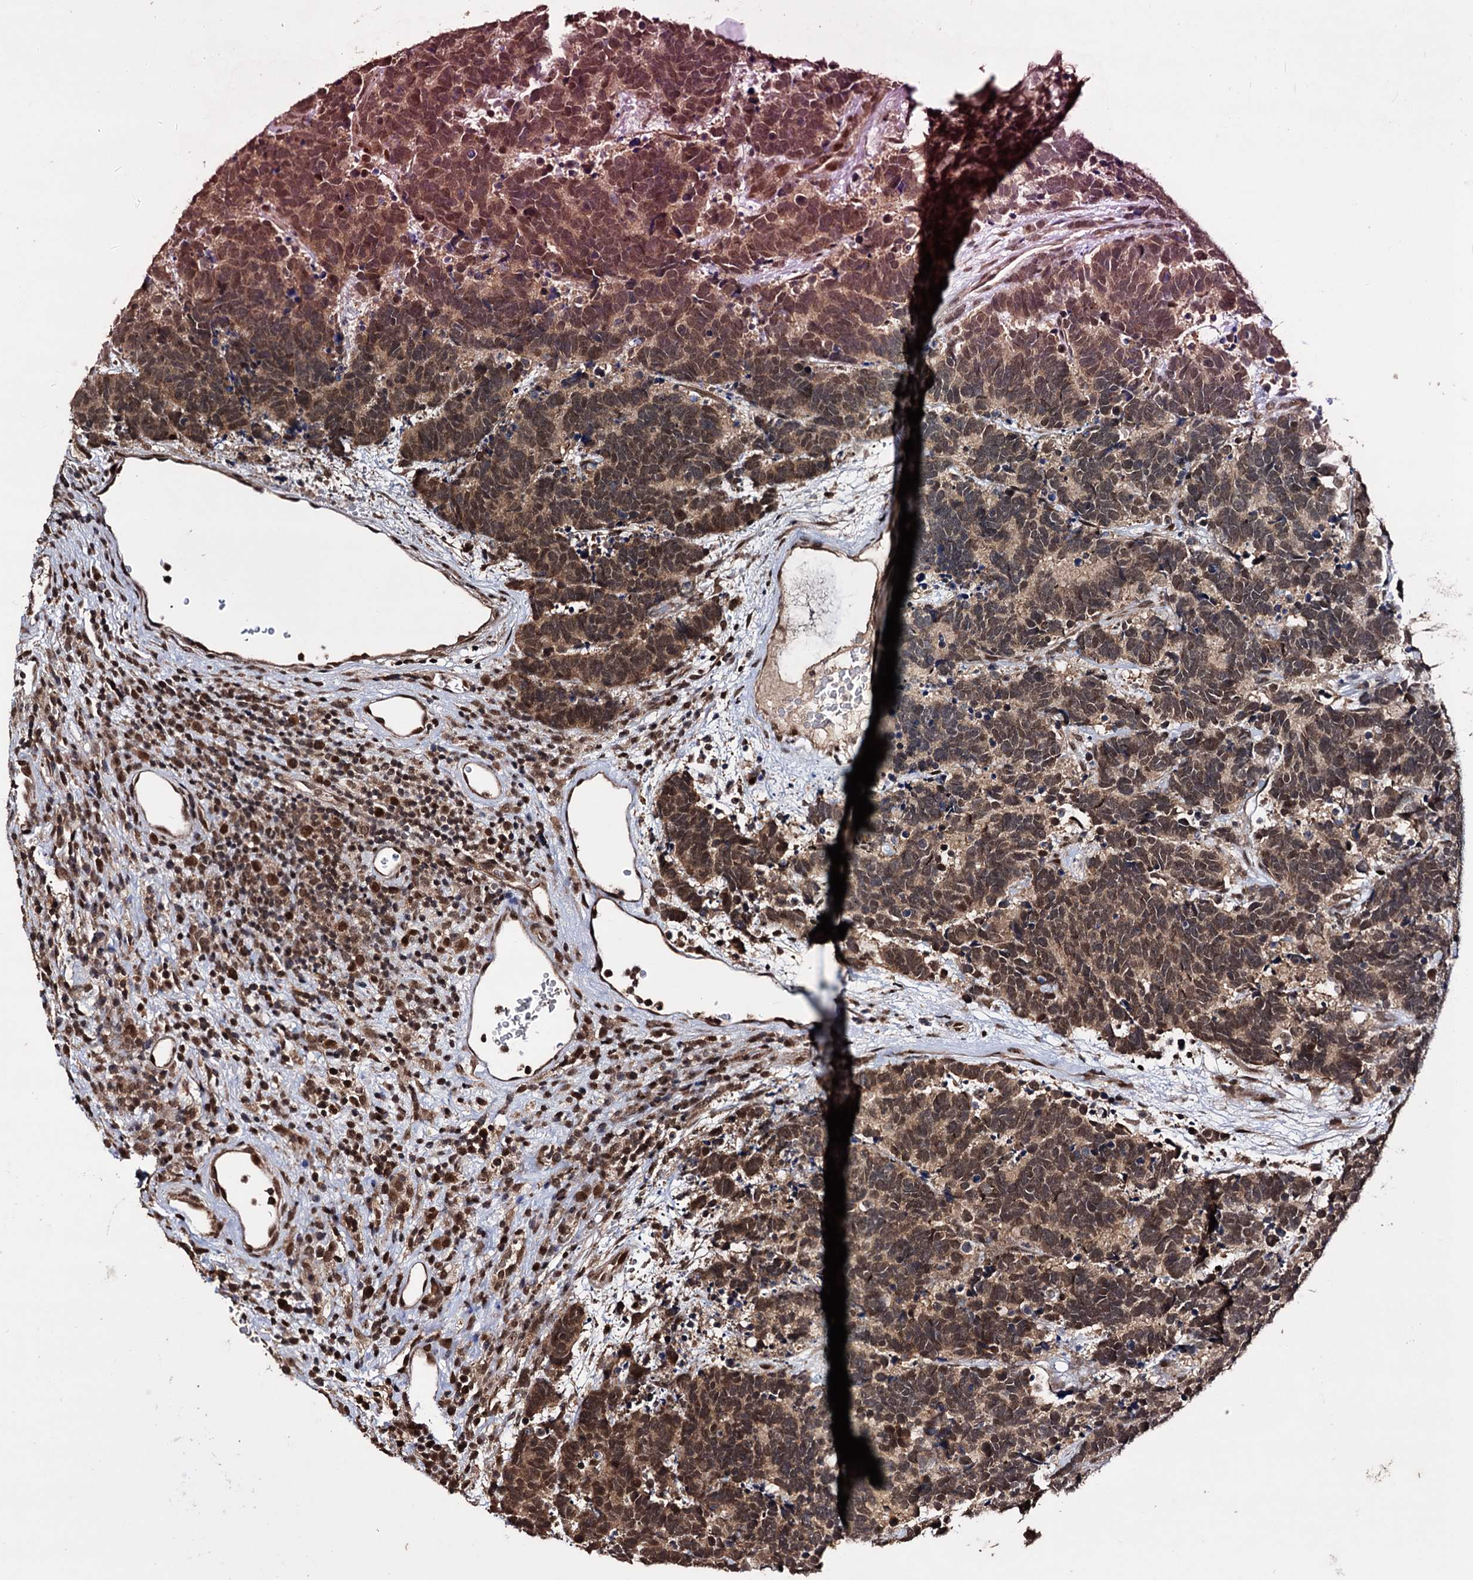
{"staining": {"intensity": "moderate", "quantity": ">75%", "location": "cytoplasmic/membranous,nuclear"}, "tissue": "carcinoid", "cell_type": "Tumor cells", "image_type": "cancer", "snomed": [{"axis": "morphology", "description": "Carcinoma, NOS"}, {"axis": "morphology", "description": "Carcinoid, malignant, NOS"}, {"axis": "topography", "description": "Urinary bladder"}], "caption": "High-power microscopy captured an IHC micrograph of carcinoma, revealing moderate cytoplasmic/membranous and nuclear positivity in about >75% of tumor cells. The protein of interest is stained brown, and the nuclei are stained in blue (DAB IHC with brightfield microscopy, high magnification).", "gene": "KLF5", "patient": {"sex": "male", "age": 57}}